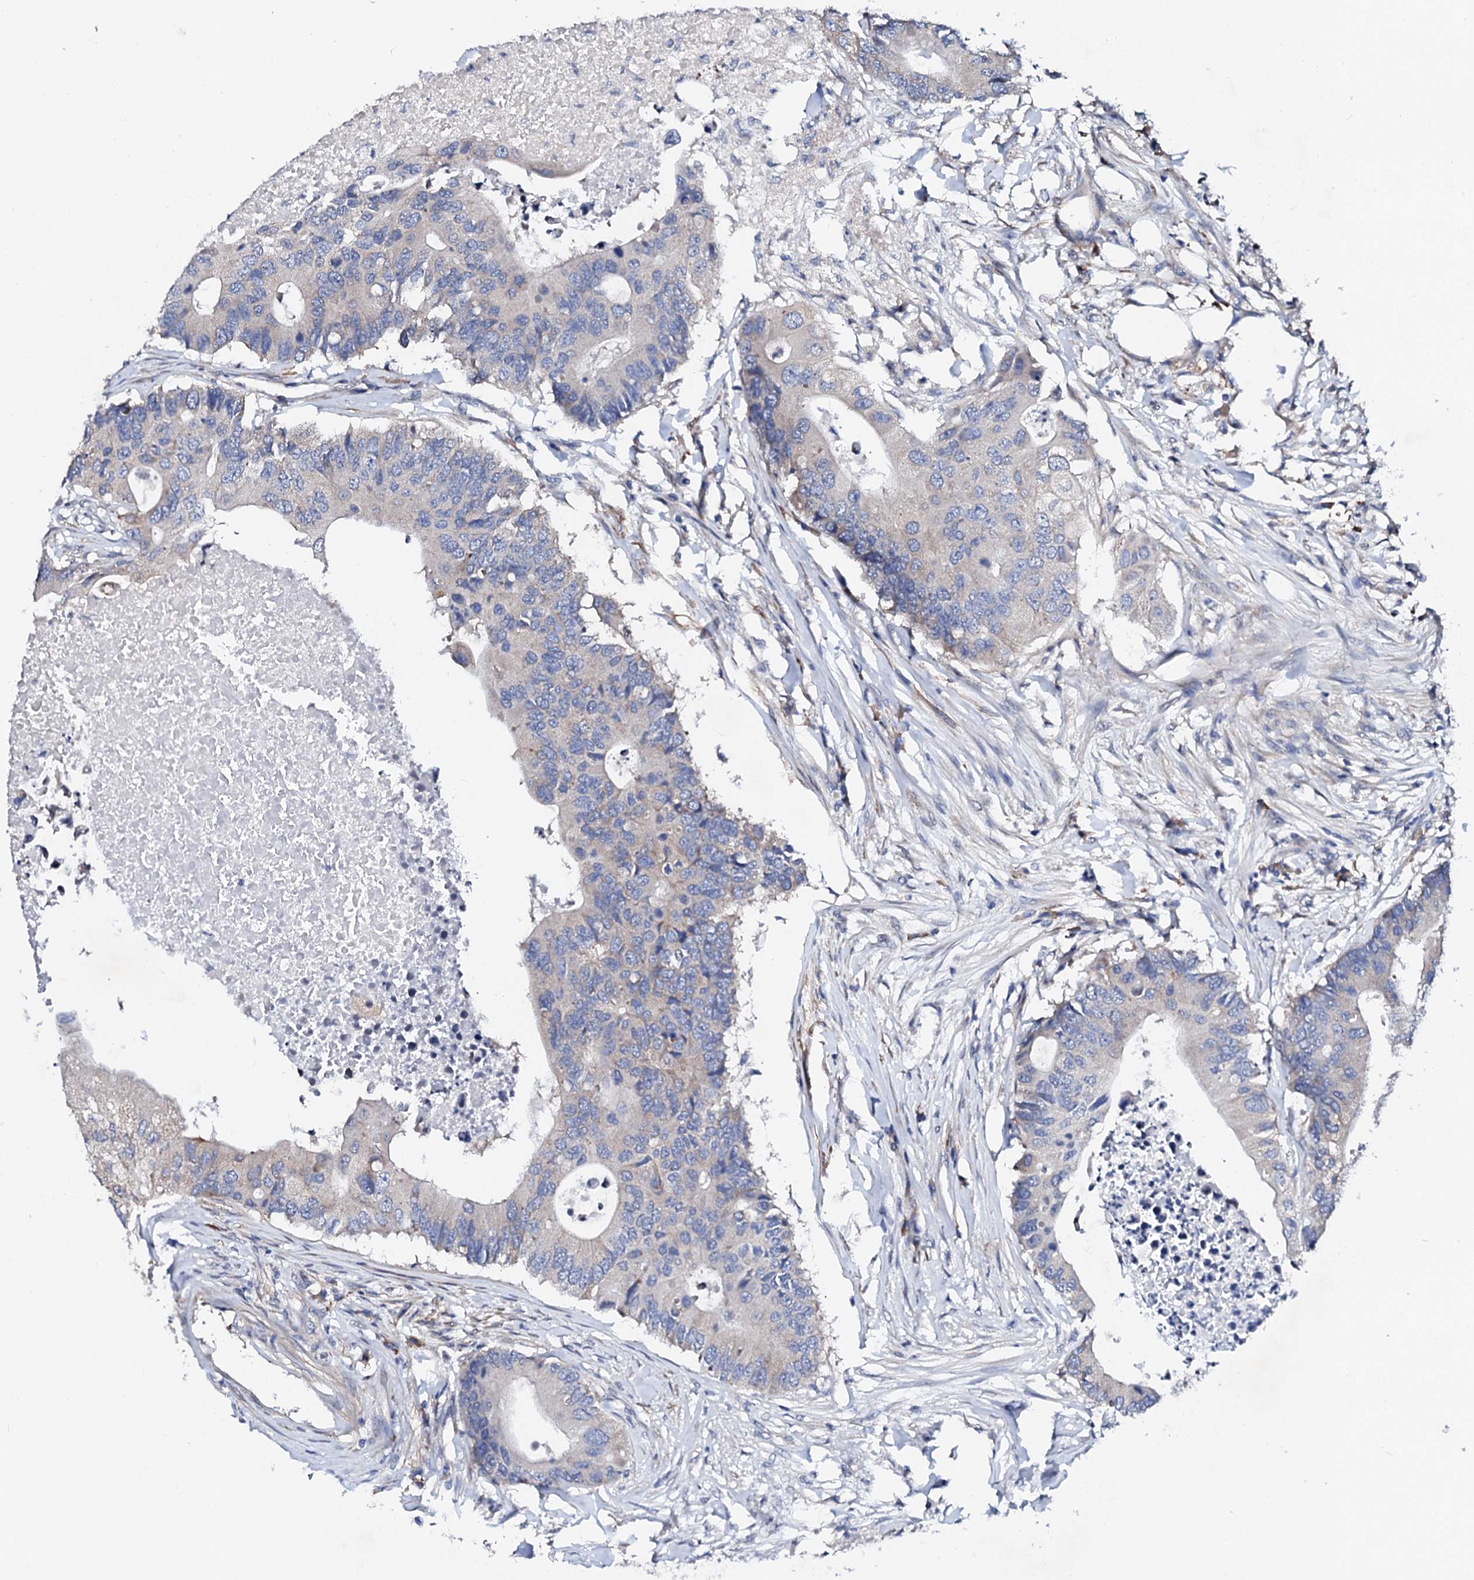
{"staining": {"intensity": "negative", "quantity": "none", "location": "none"}, "tissue": "colorectal cancer", "cell_type": "Tumor cells", "image_type": "cancer", "snomed": [{"axis": "morphology", "description": "Adenocarcinoma, NOS"}, {"axis": "topography", "description": "Colon"}], "caption": "A histopathology image of adenocarcinoma (colorectal) stained for a protein exhibits no brown staining in tumor cells.", "gene": "NUP58", "patient": {"sex": "male", "age": 71}}